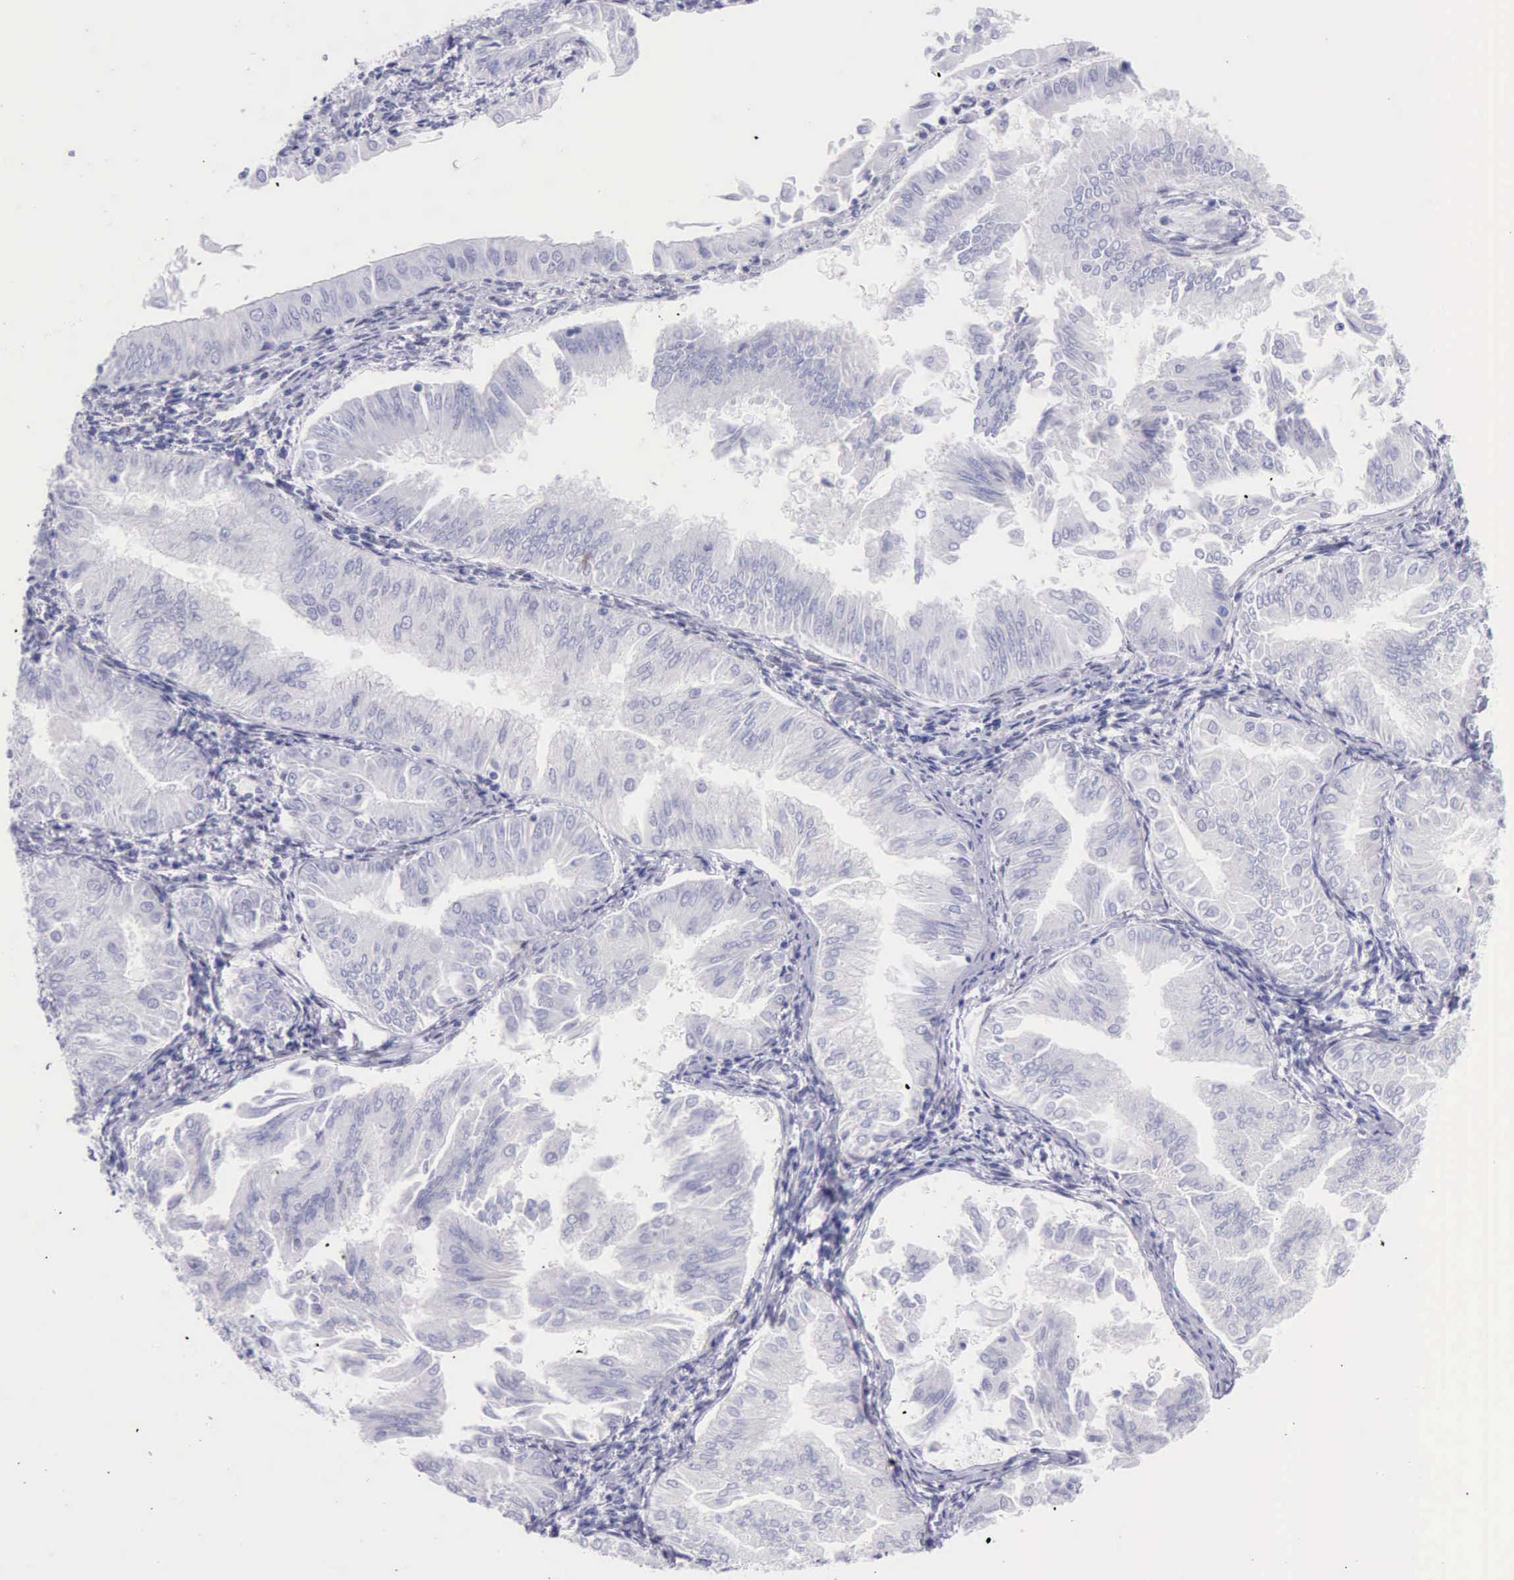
{"staining": {"intensity": "negative", "quantity": "none", "location": "none"}, "tissue": "endometrial cancer", "cell_type": "Tumor cells", "image_type": "cancer", "snomed": [{"axis": "morphology", "description": "Adenocarcinoma, NOS"}, {"axis": "topography", "description": "Endometrium"}], "caption": "Human adenocarcinoma (endometrial) stained for a protein using IHC exhibits no expression in tumor cells.", "gene": "EP300", "patient": {"sex": "female", "age": 53}}